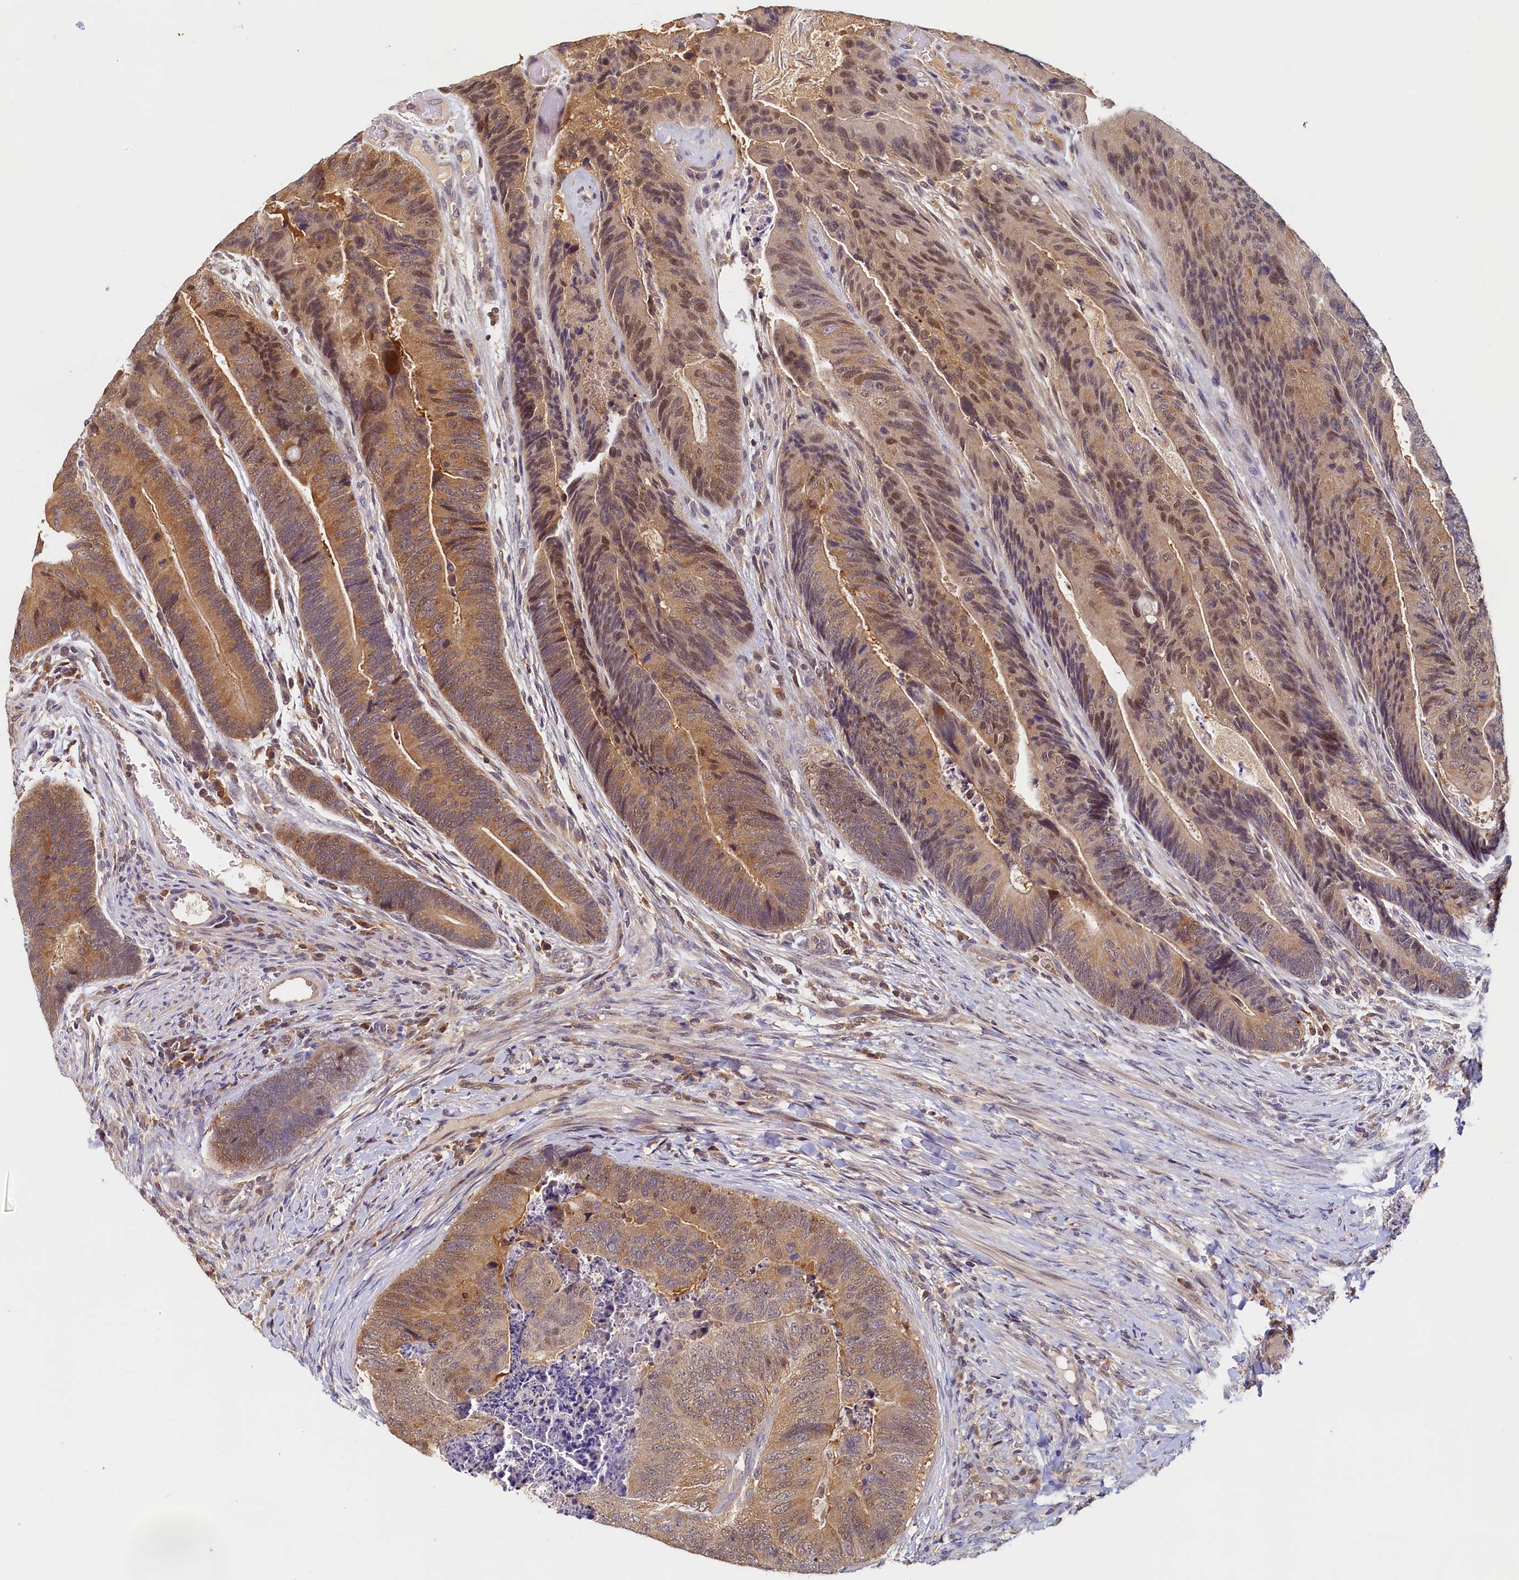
{"staining": {"intensity": "moderate", "quantity": ">75%", "location": "cytoplasmic/membranous,nuclear"}, "tissue": "colorectal cancer", "cell_type": "Tumor cells", "image_type": "cancer", "snomed": [{"axis": "morphology", "description": "Adenocarcinoma, NOS"}, {"axis": "topography", "description": "Colon"}], "caption": "About >75% of tumor cells in colorectal cancer (adenocarcinoma) demonstrate moderate cytoplasmic/membranous and nuclear protein positivity as visualized by brown immunohistochemical staining.", "gene": "PAAF1", "patient": {"sex": "female", "age": 67}}